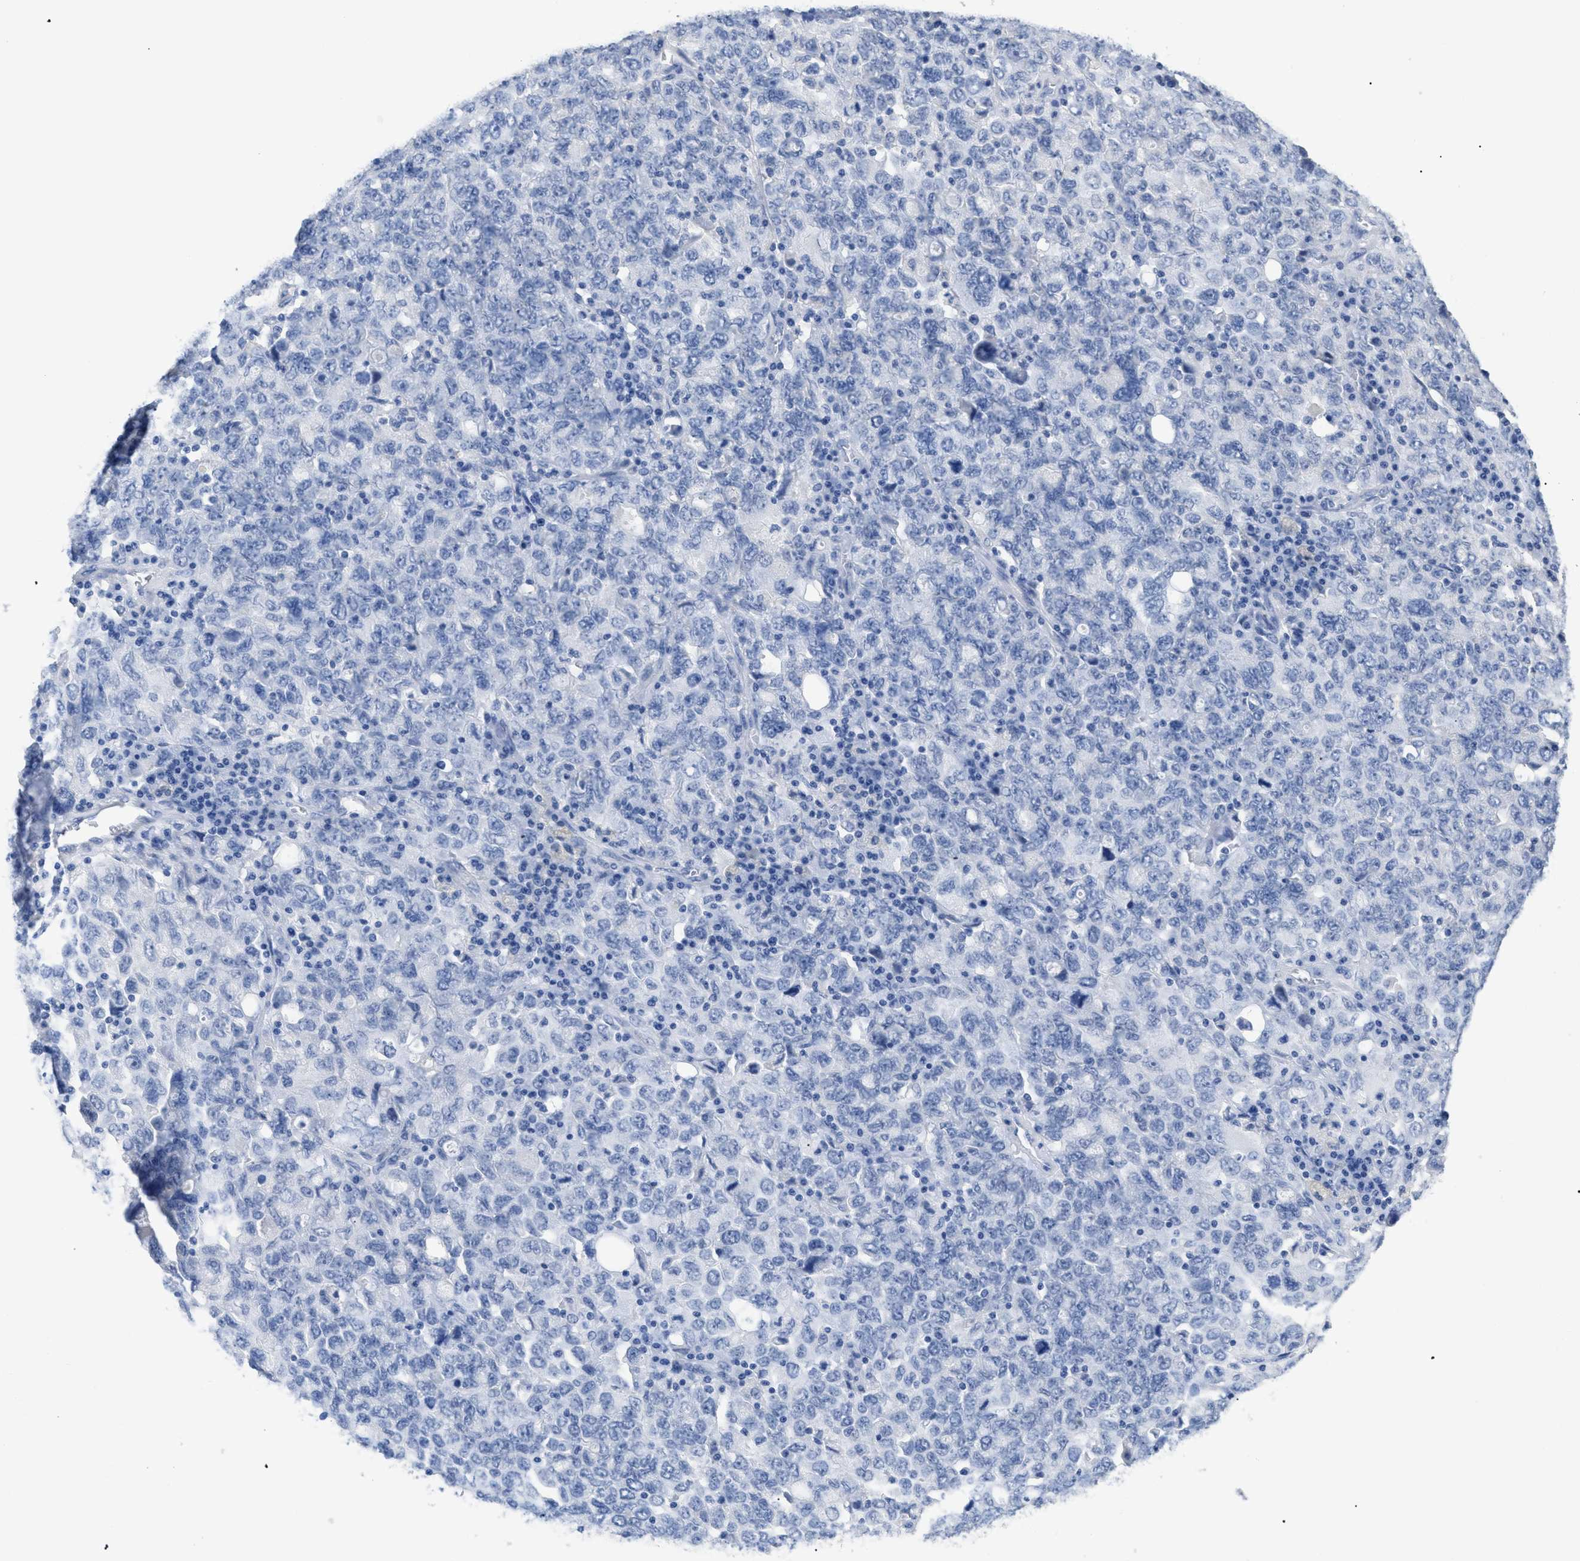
{"staining": {"intensity": "negative", "quantity": "none", "location": "none"}, "tissue": "ovarian cancer", "cell_type": "Tumor cells", "image_type": "cancer", "snomed": [{"axis": "morphology", "description": "Carcinoma, endometroid"}, {"axis": "topography", "description": "Ovary"}], "caption": "IHC of human ovarian cancer demonstrates no staining in tumor cells.", "gene": "DLC1", "patient": {"sex": "female", "age": 62}}